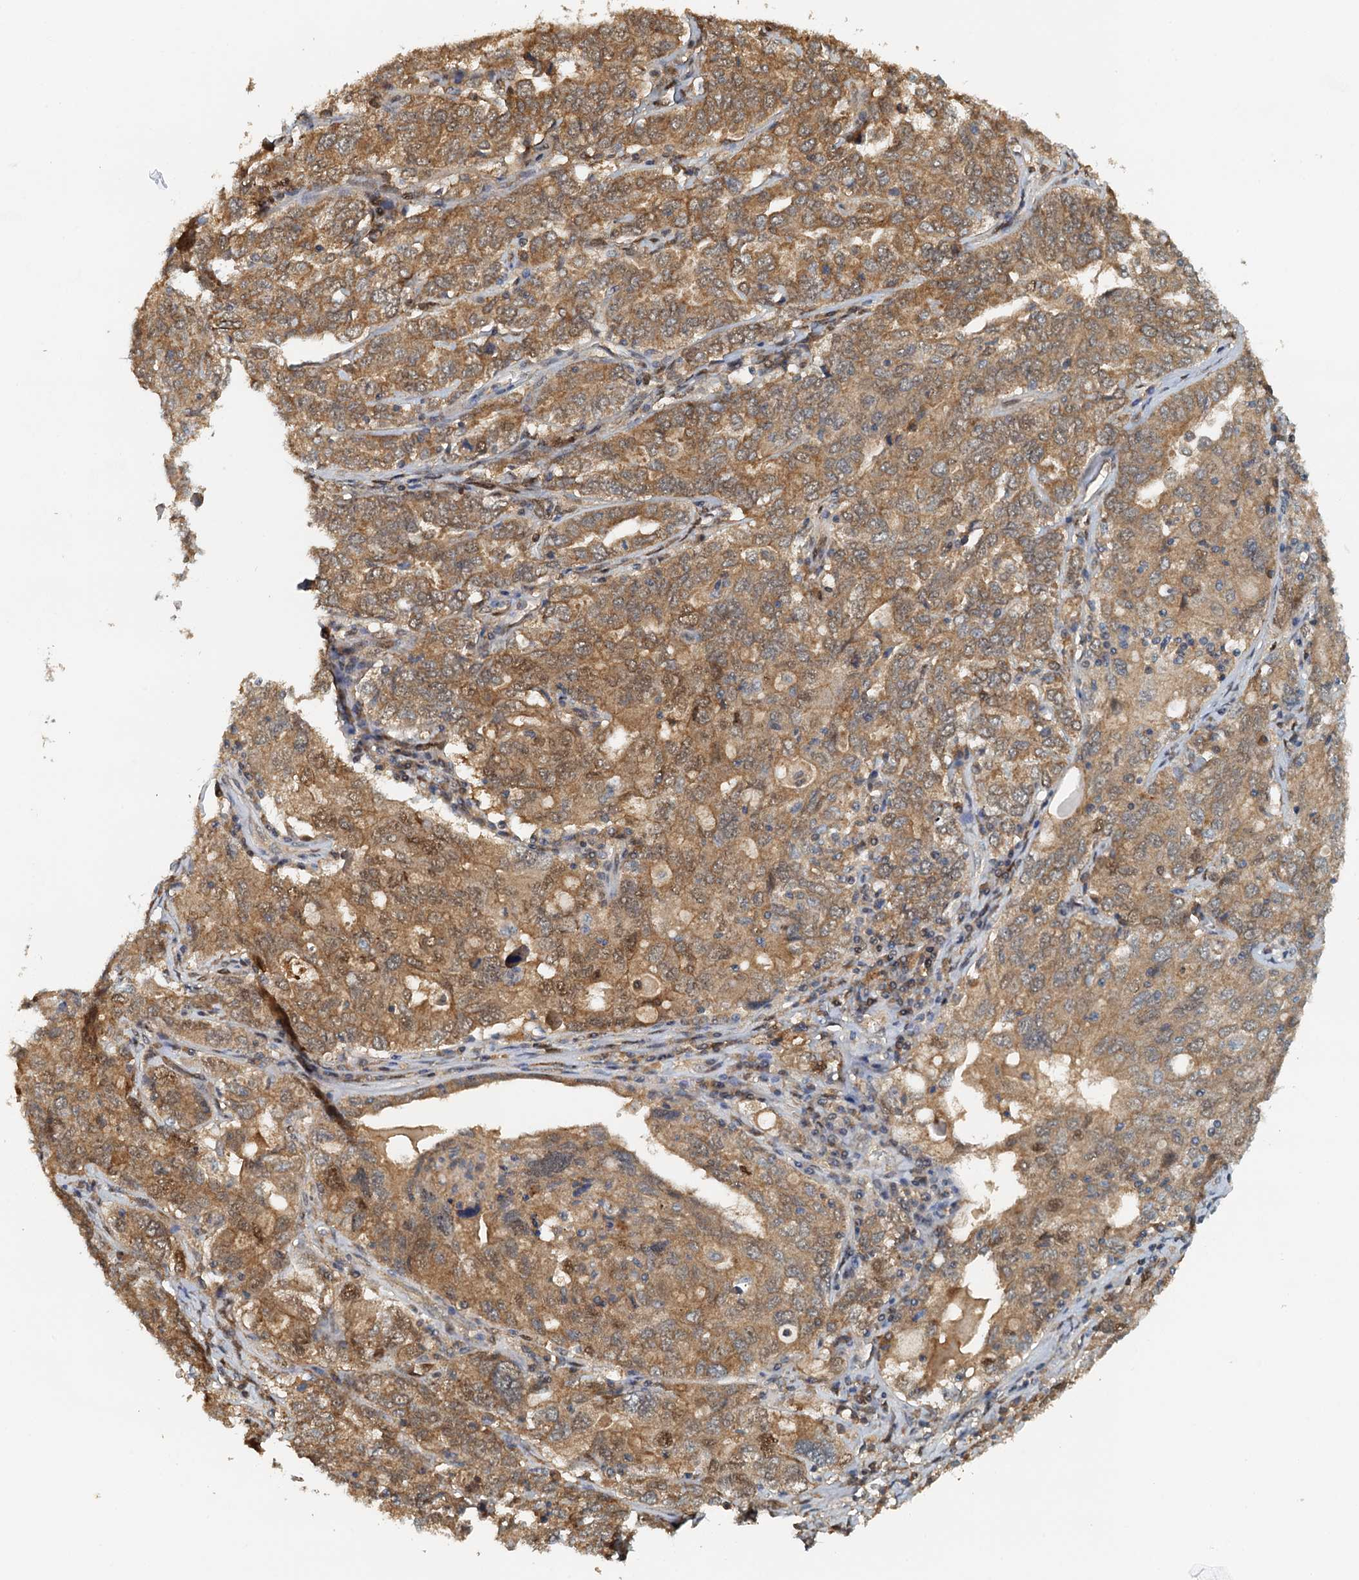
{"staining": {"intensity": "moderate", "quantity": ">75%", "location": "cytoplasmic/membranous,nuclear"}, "tissue": "ovarian cancer", "cell_type": "Tumor cells", "image_type": "cancer", "snomed": [{"axis": "morphology", "description": "Carcinoma, endometroid"}, {"axis": "topography", "description": "Ovary"}], "caption": "Ovarian cancer (endometroid carcinoma) stained with a brown dye shows moderate cytoplasmic/membranous and nuclear positive positivity in approximately >75% of tumor cells.", "gene": "UBL7", "patient": {"sex": "female", "age": 62}}